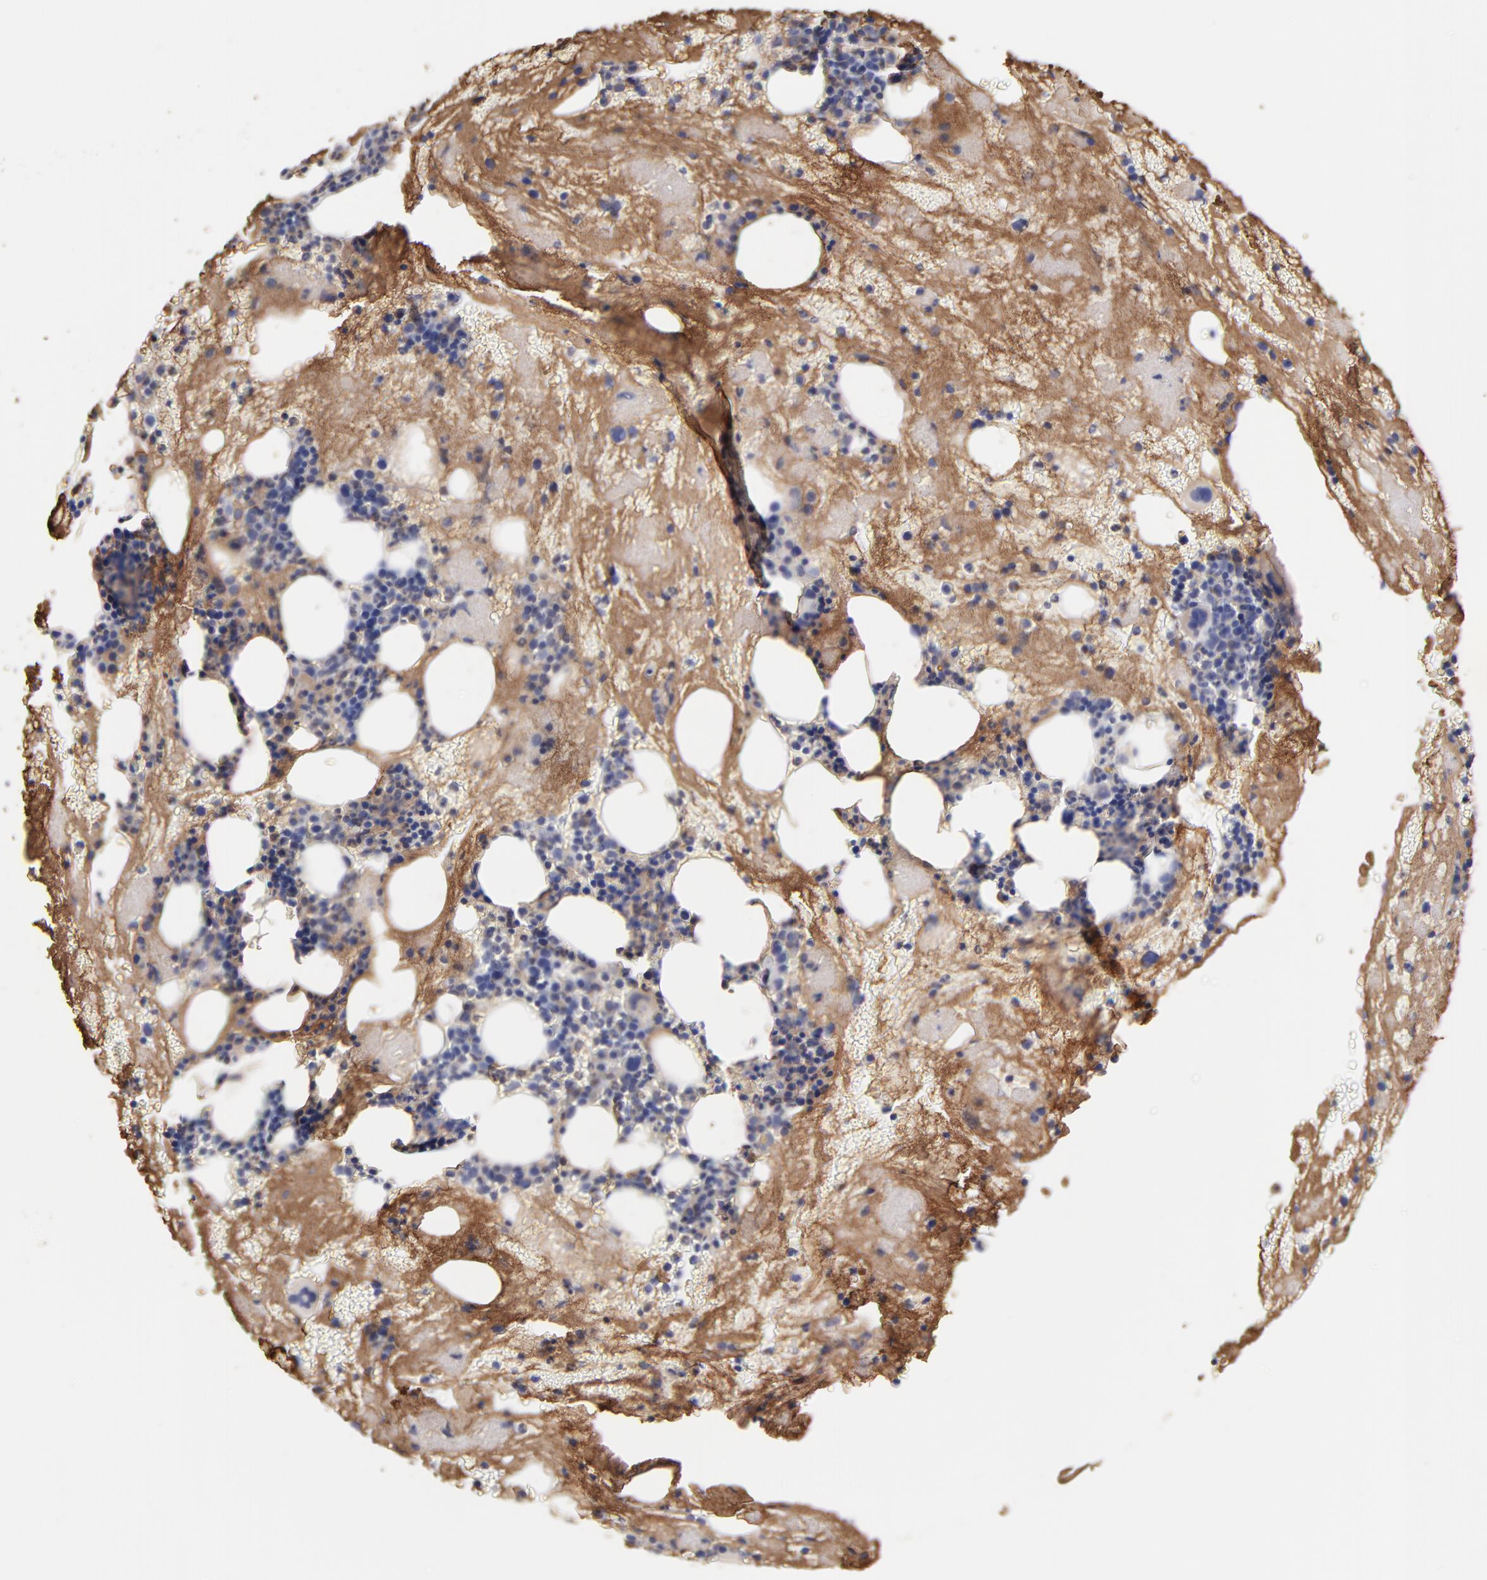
{"staining": {"intensity": "negative", "quantity": "none", "location": "none"}, "tissue": "bone marrow", "cell_type": "Hematopoietic cells", "image_type": "normal", "snomed": [{"axis": "morphology", "description": "Normal tissue, NOS"}, {"axis": "topography", "description": "Bone marrow"}], "caption": "Hematopoietic cells are negative for protein expression in normal human bone marrow. (DAB (3,3'-diaminobenzidine) immunohistochemistry (IHC) visualized using brightfield microscopy, high magnification).", "gene": "LRCH2", "patient": {"sex": "male", "age": 76}}